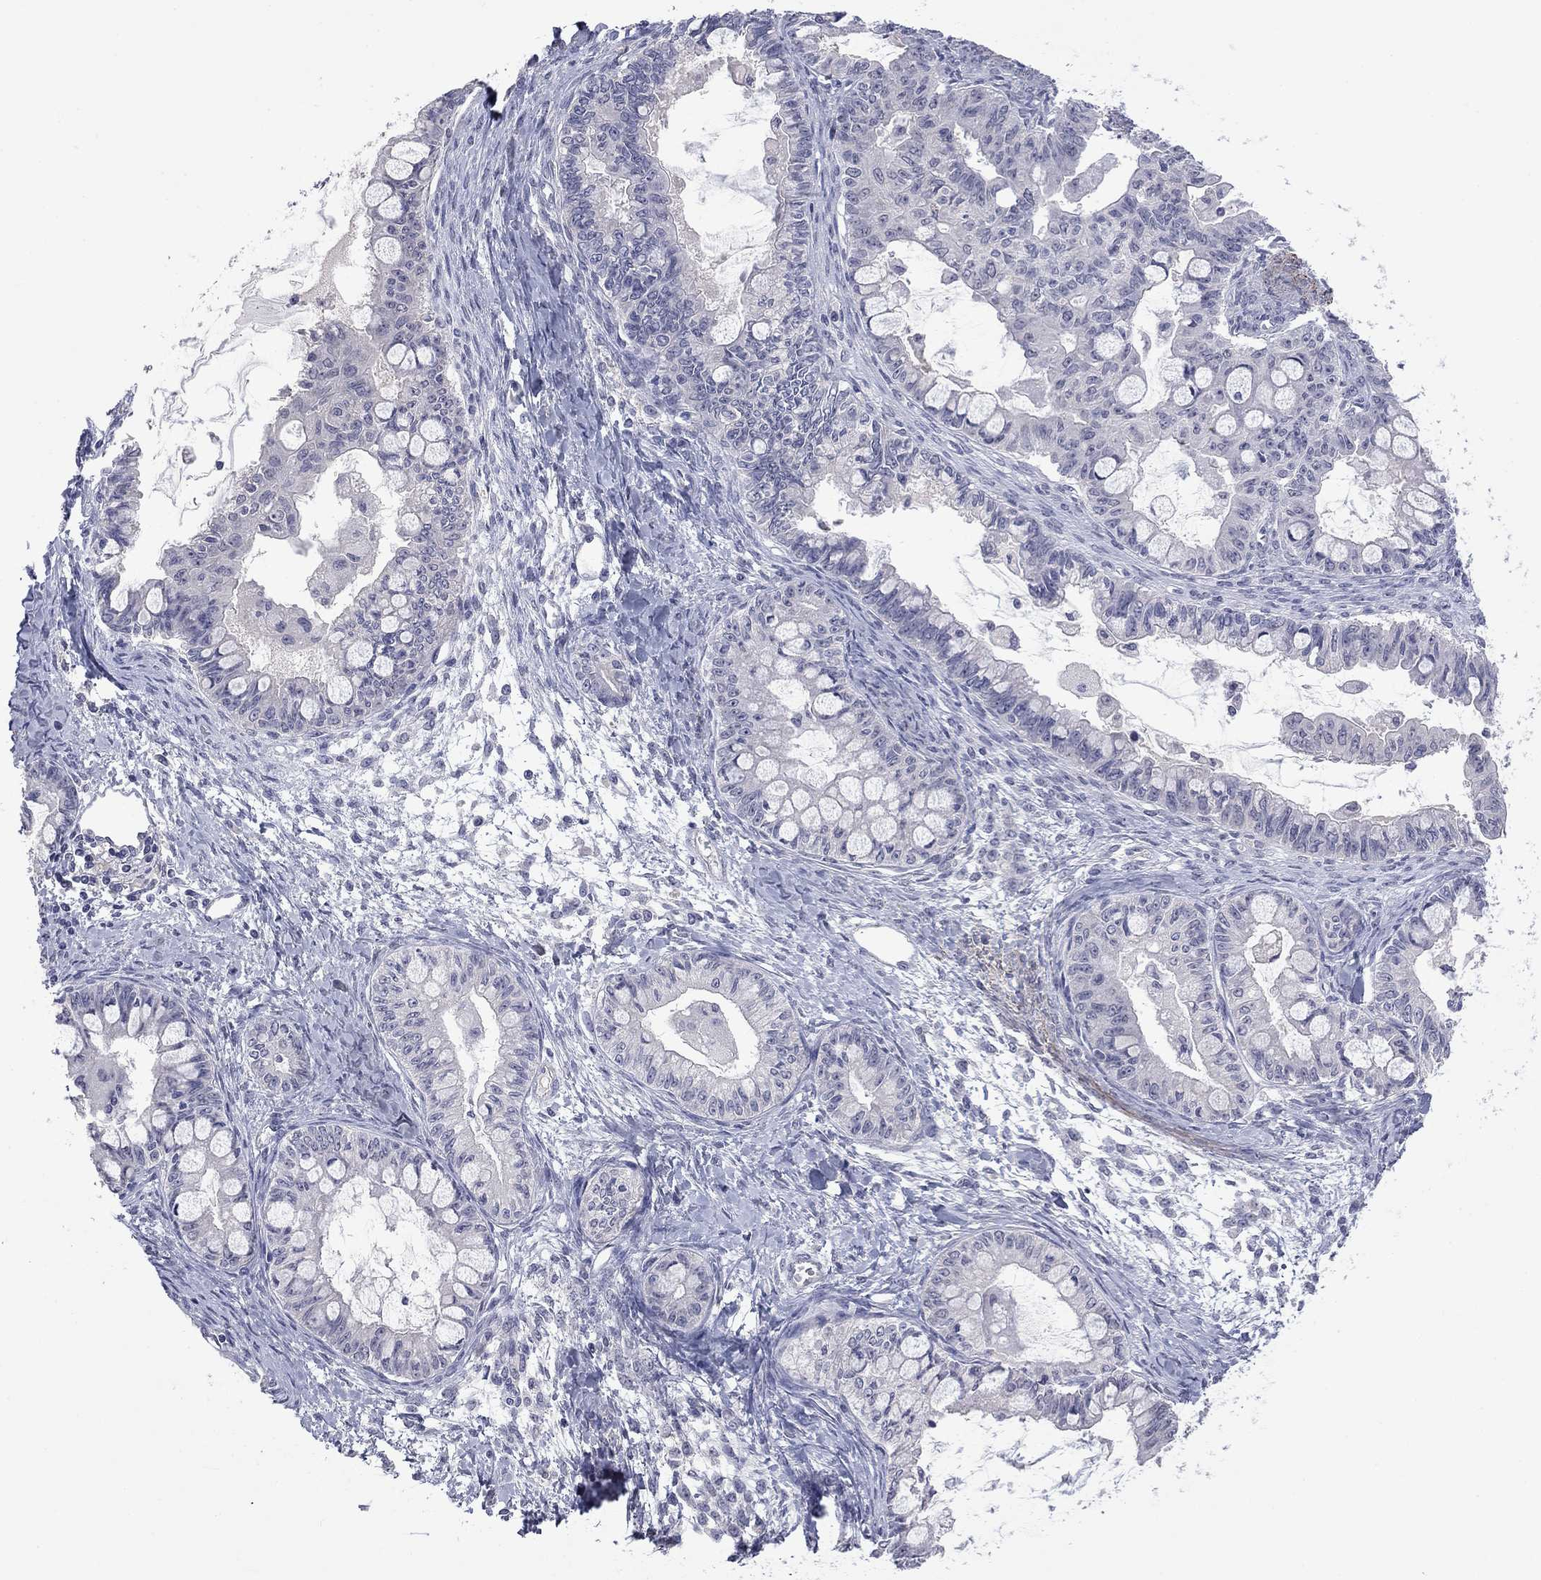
{"staining": {"intensity": "negative", "quantity": "none", "location": "none"}, "tissue": "ovarian cancer", "cell_type": "Tumor cells", "image_type": "cancer", "snomed": [{"axis": "morphology", "description": "Cystadenocarcinoma, mucinous, NOS"}, {"axis": "topography", "description": "Ovary"}], "caption": "Tumor cells show no significant protein staining in mucinous cystadenocarcinoma (ovarian).", "gene": "IP6K3", "patient": {"sex": "female", "age": 63}}